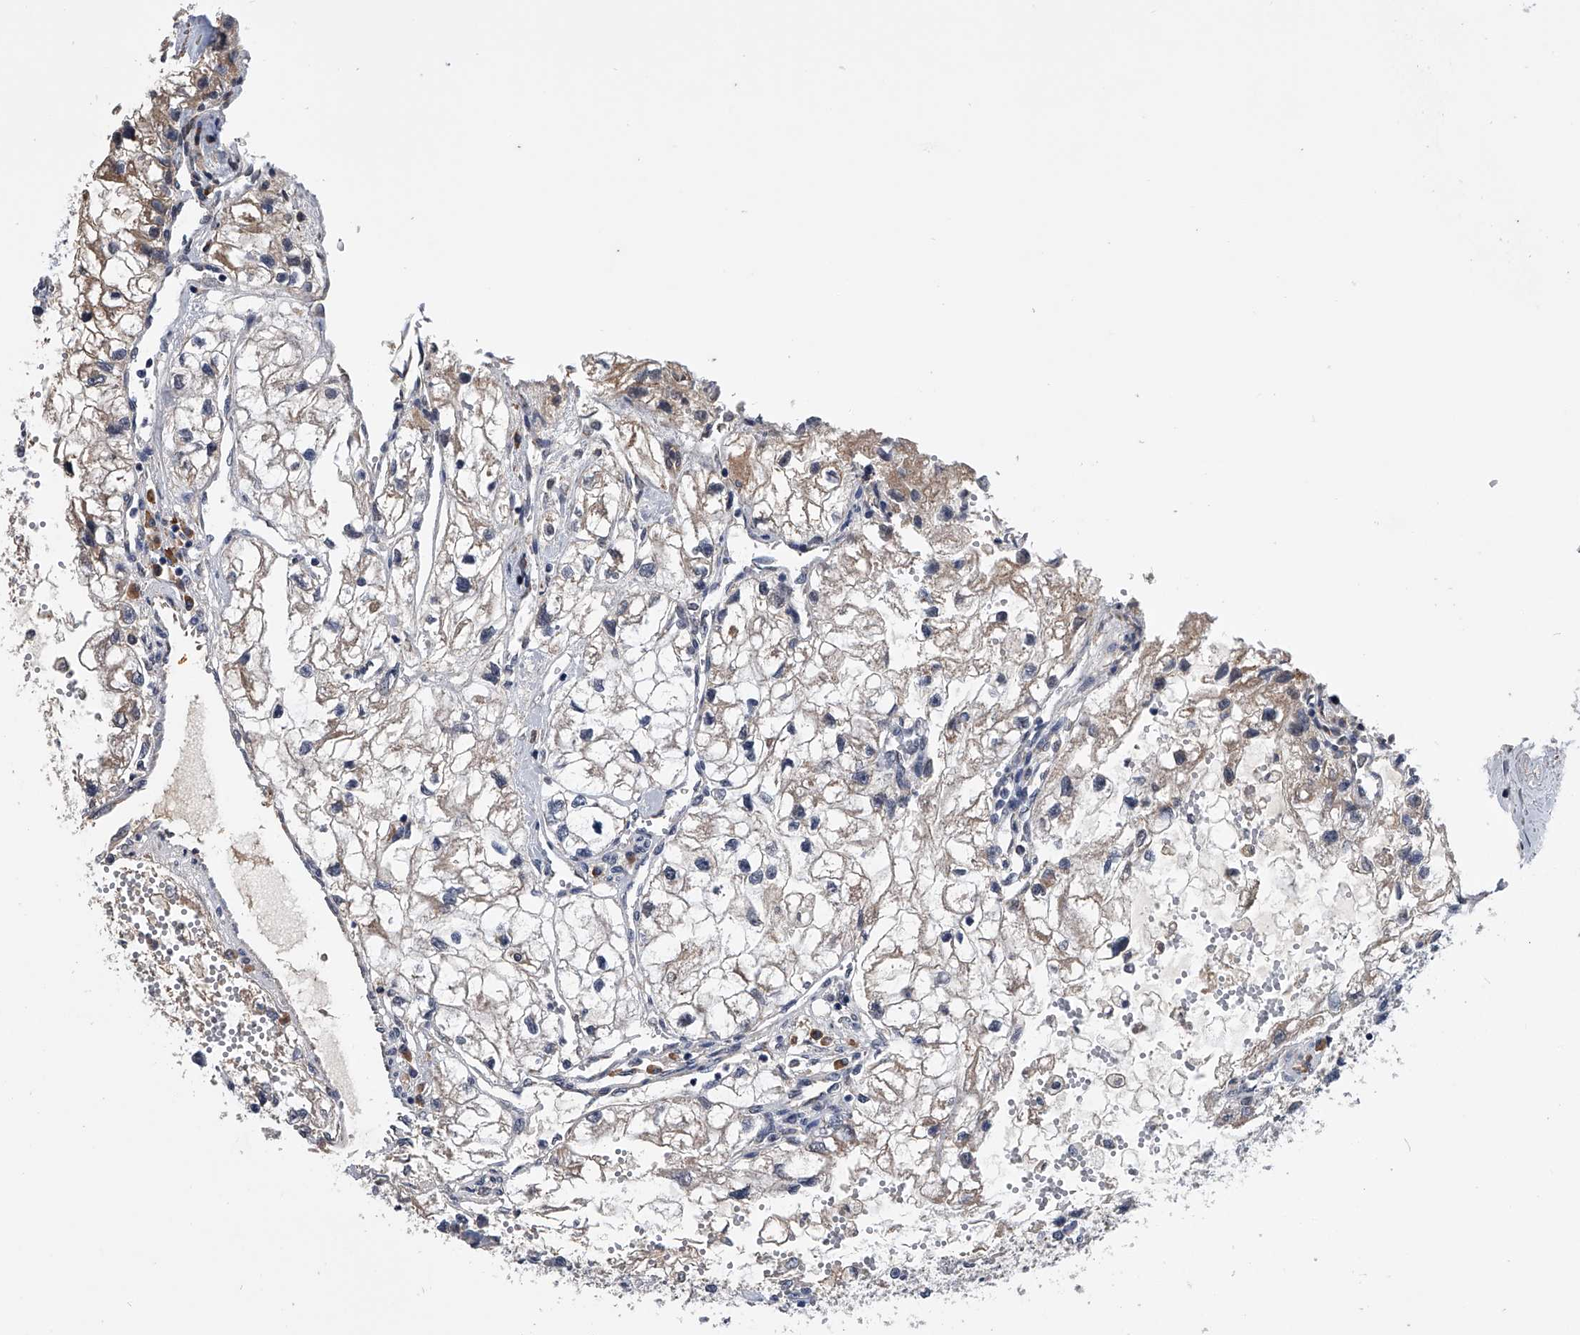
{"staining": {"intensity": "weak", "quantity": ">75%", "location": "cytoplasmic/membranous"}, "tissue": "renal cancer", "cell_type": "Tumor cells", "image_type": "cancer", "snomed": [{"axis": "morphology", "description": "Adenocarcinoma, NOS"}, {"axis": "topography", "description": "Kidney"}], "caption": "Weak cytoplasmic/membranous staining is appreciated in about >75% of tumor cells in renal cancer (adenocarcinoma).", "gene": "OAT", "patient": {"sex": "female", "age": 70}}